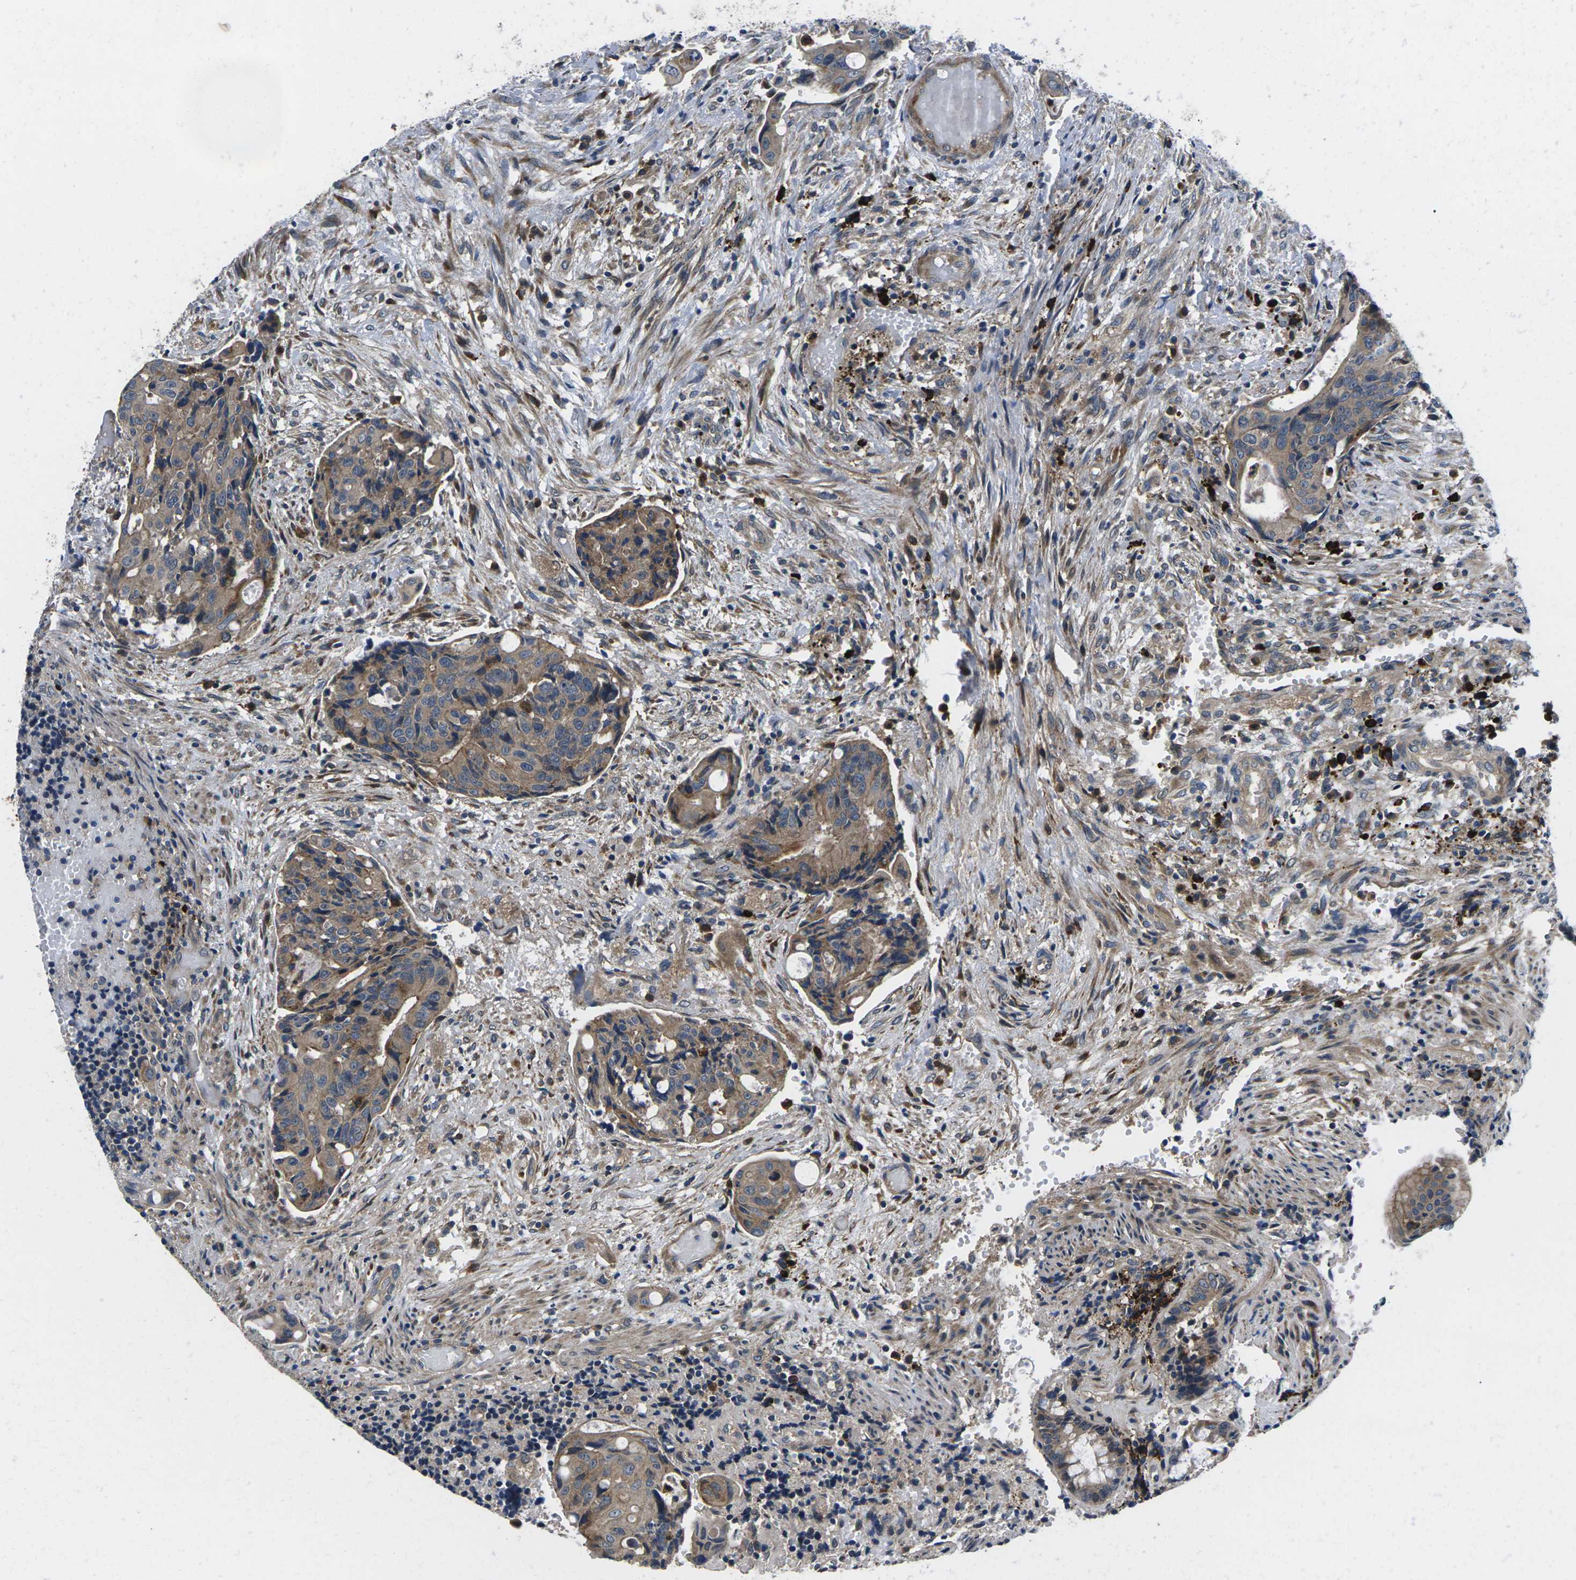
{"staining": {"intensity": "weak", "quantity": ">75%", "location": "cytoplasmic/membranous"}, "tissue": "colorectal cancer", "cell_type": "Tumor cells", "image_type": "cancer", "snomed": [{"axis": "morphology", "description": "Adenocarcinoma, NOS"}, {"axis": "topography", "description": "Colon"}], "caption": "Protein analysis of colorectal adenocarcinoma tissue displays weak cytoplasmic/membranous expression in approximately >75% of tumor cells.", "gene": "PLCE1", "patient": {"sex": "female", "age": 57}}